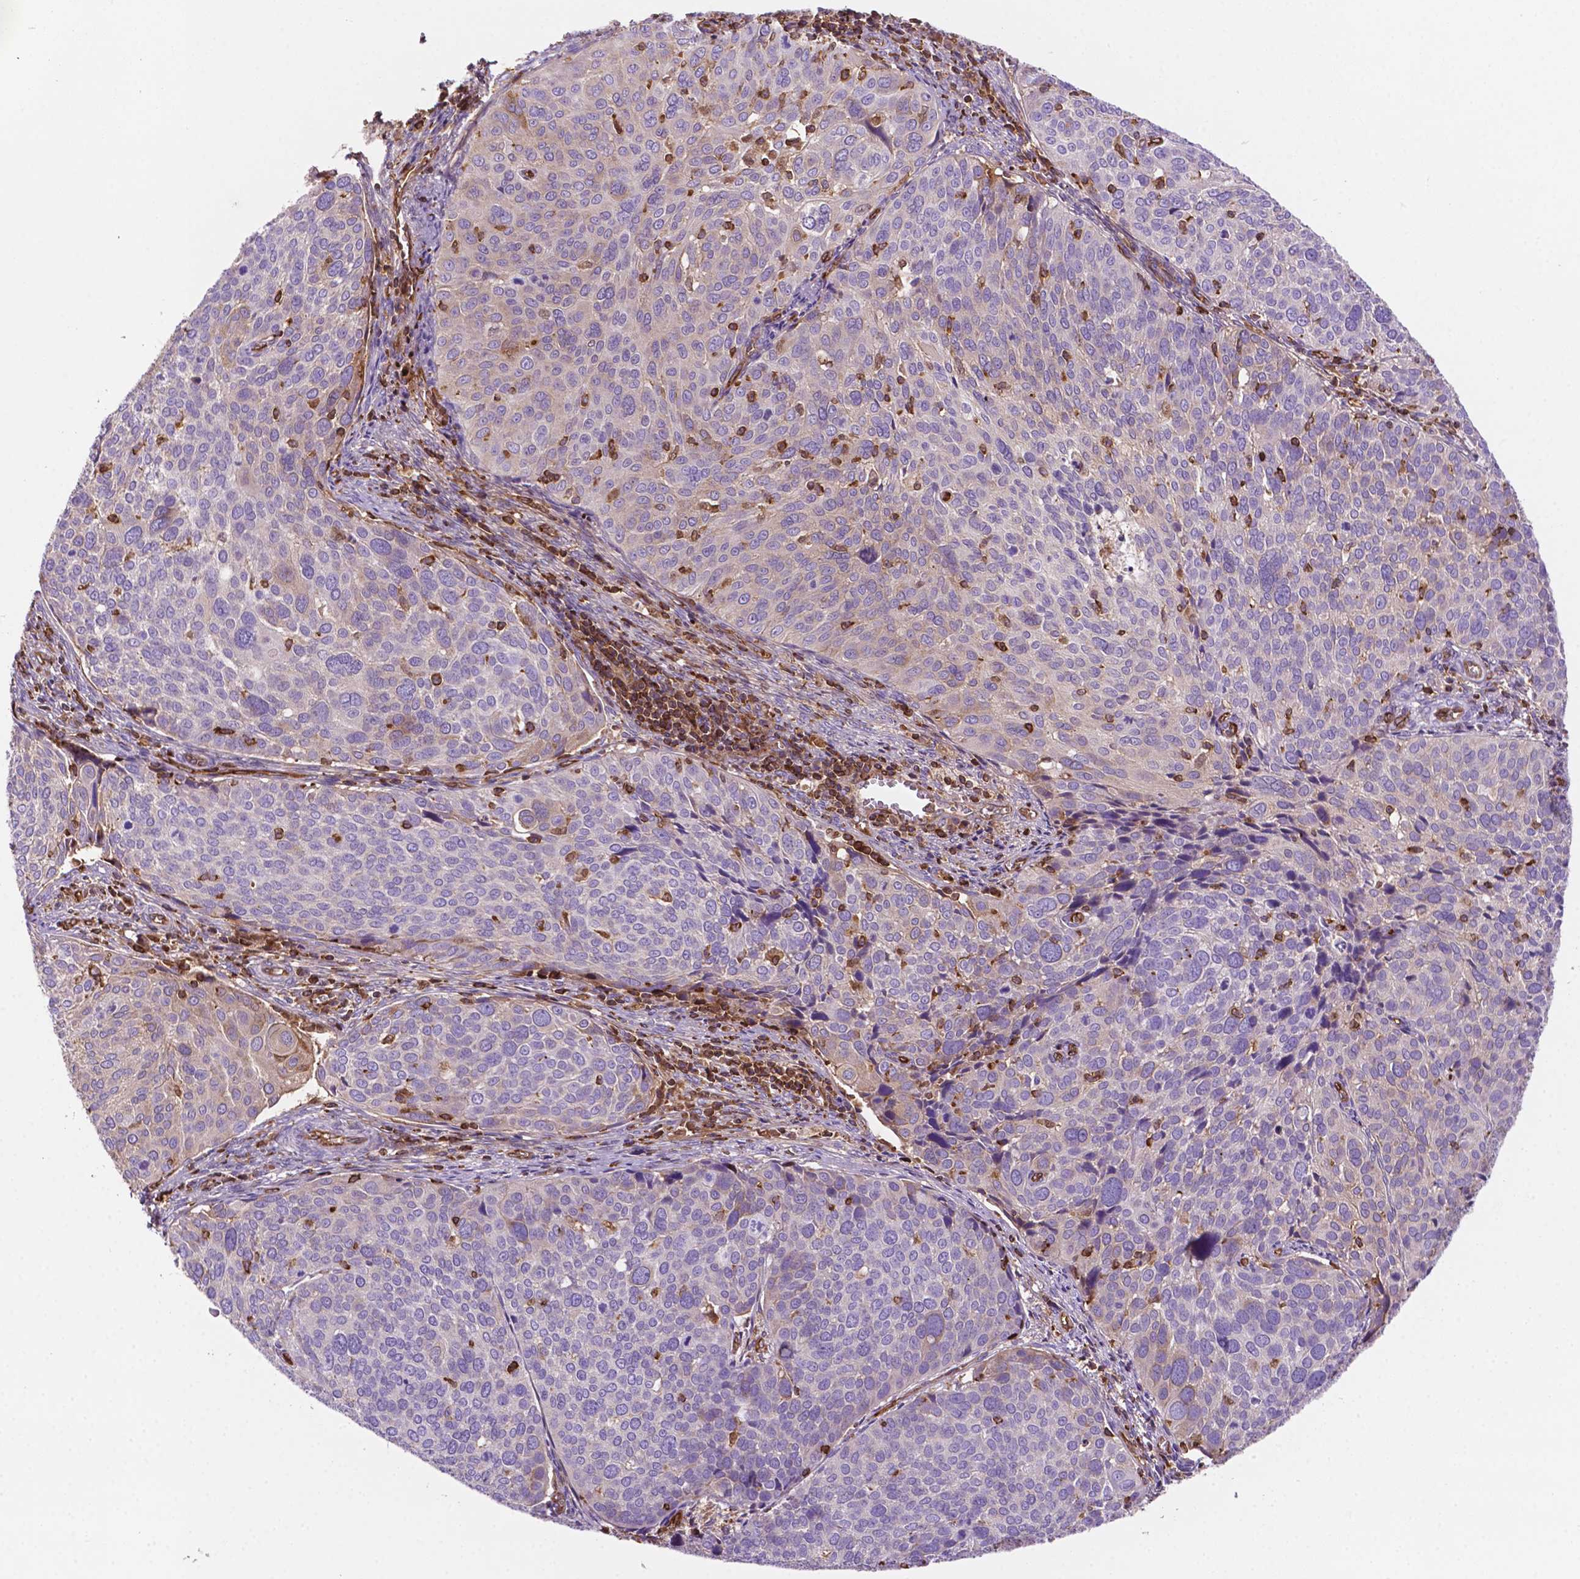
{"staining": {"intensity": "negative", "quantity": "none", "location": "none"}, "tissue": "cervical cancer", "cell_type": "Tumor cells", "image_type": "cancer", "snomed": [{"axis": "morphology", "description": "Squamous cell carcinoma, NOS"}, {"axis": "topography", "description": "Cervix"}], "caption": "Tumor cells are negative for brown protein staining in cervical squamous cell carcinoma.", "gene": "DCN", "patient": {"sex": "female", "age": 39}}